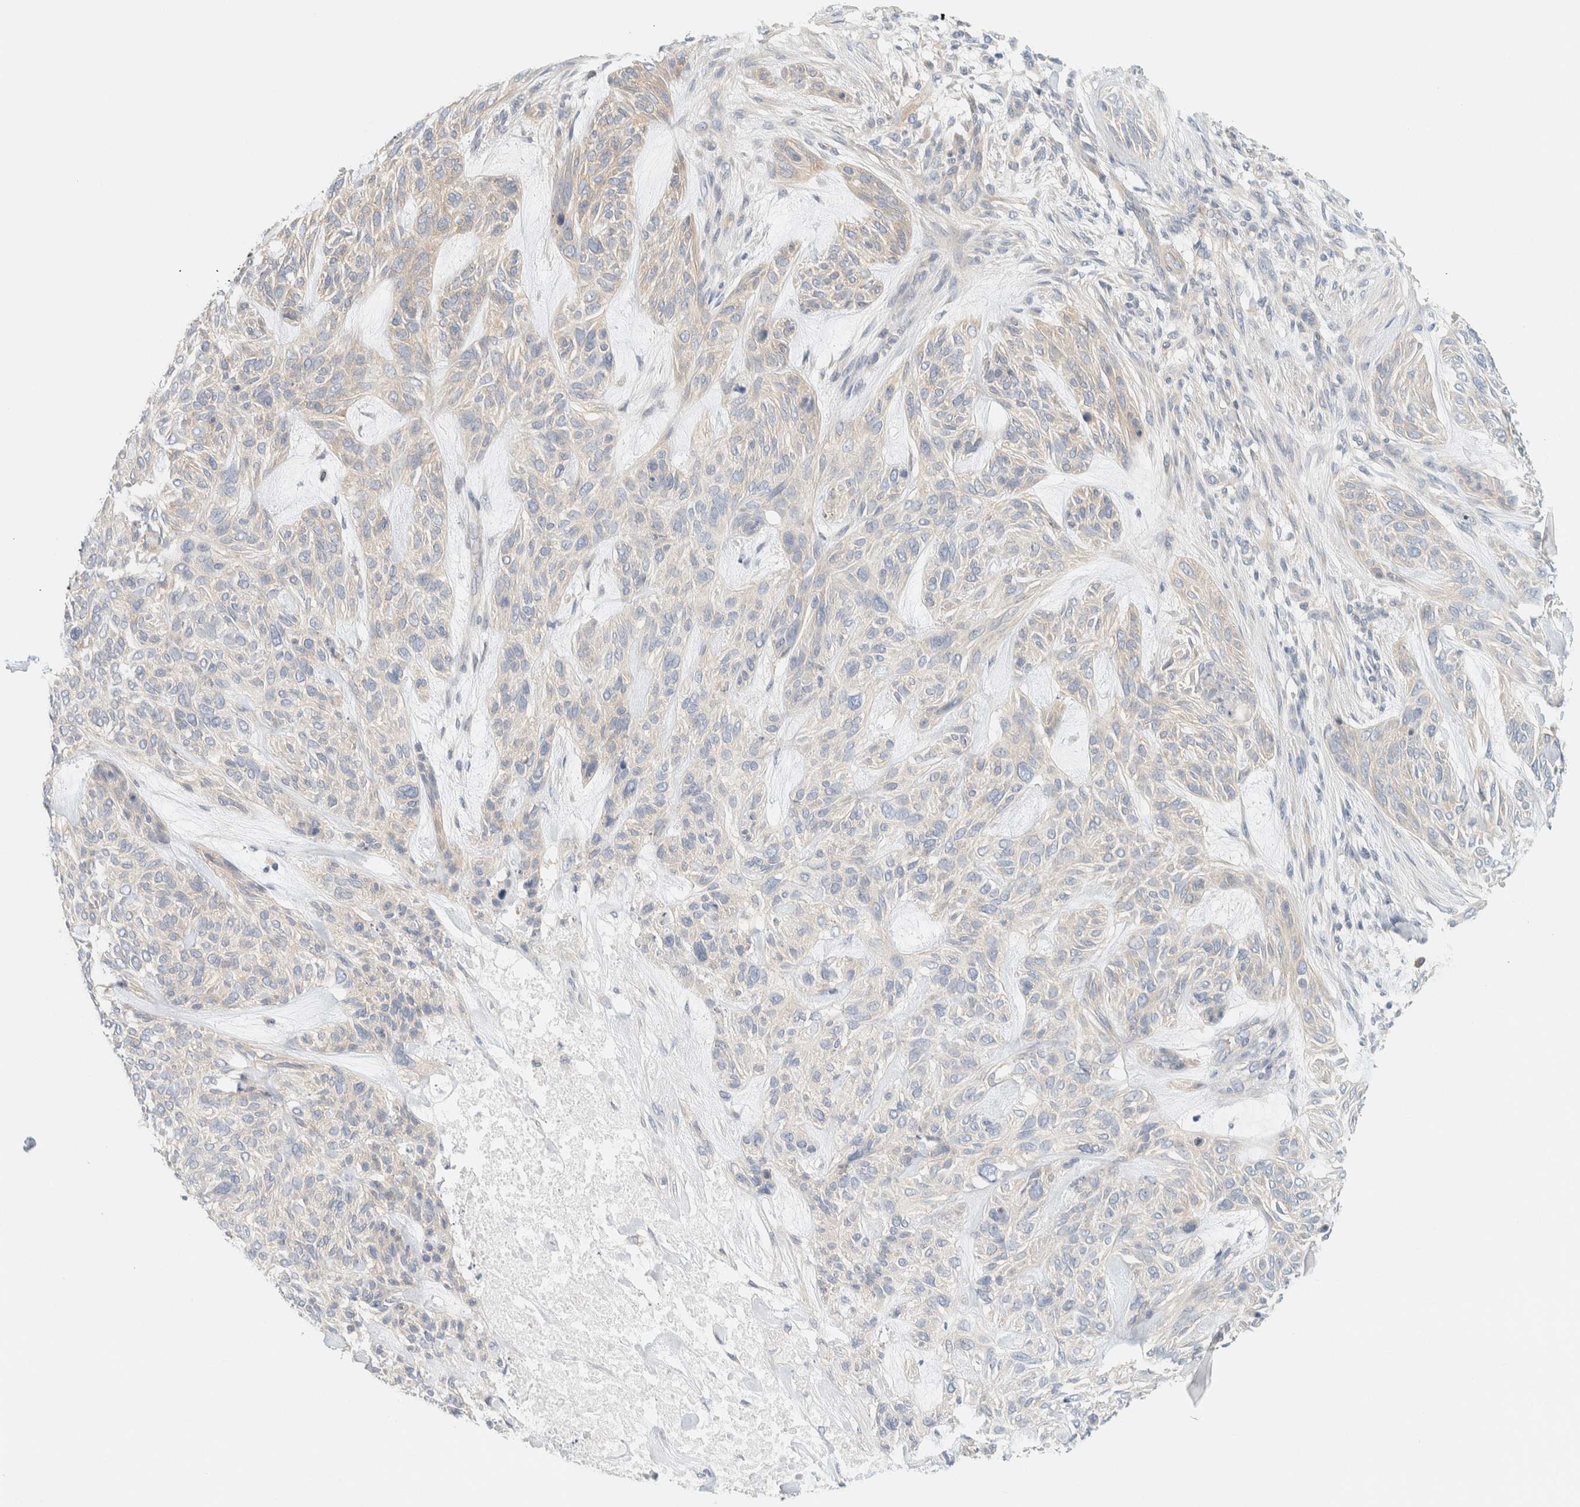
{"staining": {"intensity": "negative", "quantity": "none", "location": "none"}, "tissue": "skin cancer", "cell_type": "Tumor cells", "image_type": "cancer", "snomed": [{"axis": "morphology", "description": "Basal cell carcinoma"}, {"axis": "topography", "description": "Skin"}], "caption": "DAB (3,3'-diaminobenzidine) immunohistochemical staining of basal cell carcinoma (skin) reveals no significant positivity in tumor cells. Nuclei are stained in blue.", "gene": "PTGES3L-AARSD1", "patient": {"sex": "male", "age": 55}}